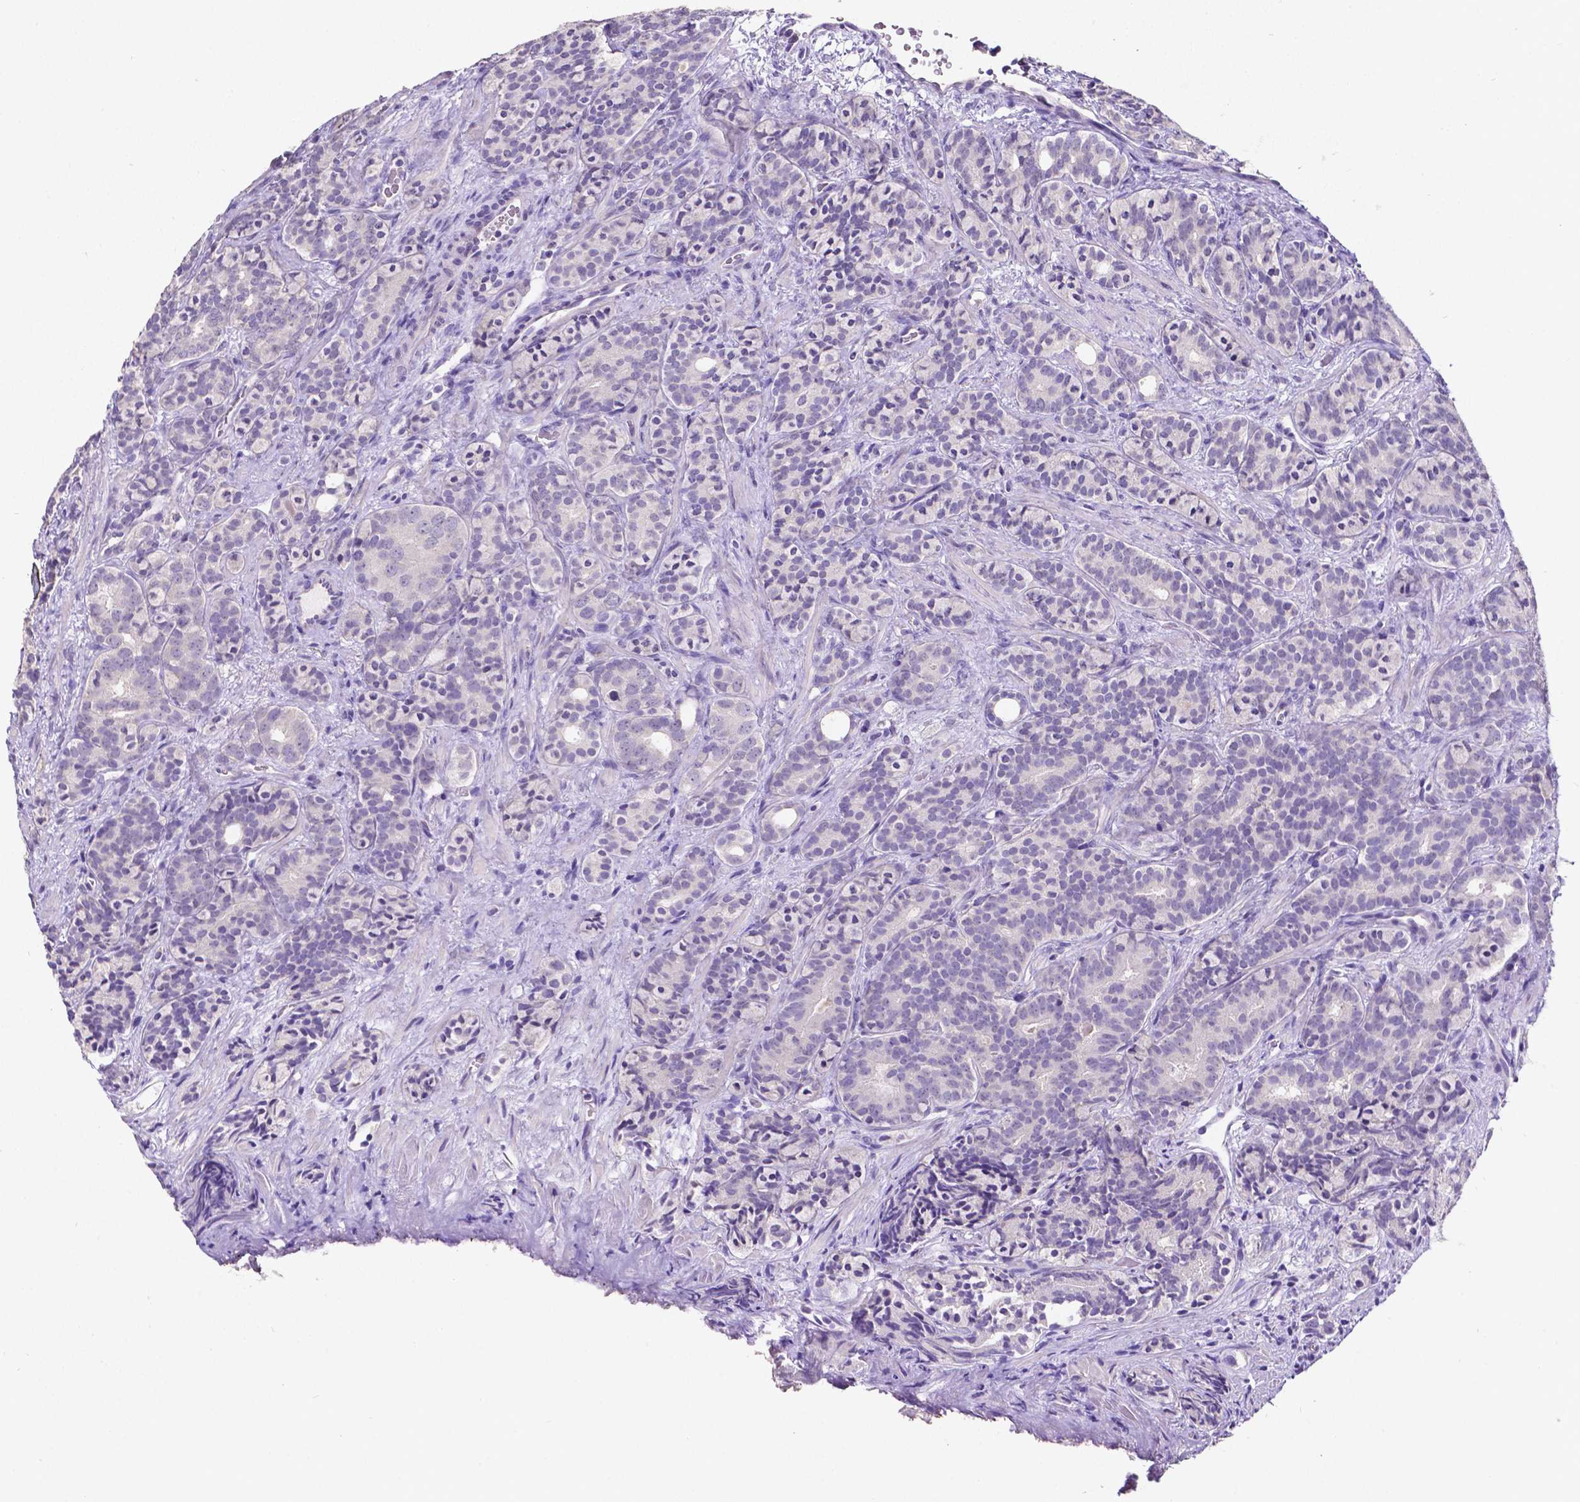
{"staining": {"intensity": "negative", "quantity": "none", "location": "none"}, "tissue": "prostate cancer", "cell_type": "Tumor cells", "image_type": "cancer", "snomed": [{"axis": "morphology", "description": "Adenocarcinoma, High grade"}, {"axis": "topography", "description": "Prostate"}], "caption": "Immunohistochemistry (IHC) of prostate cancer (high-grade adenocarcinoma) reveals no expression in tumor cells.", "gene": "SATB2", "patient": {"sex": "male", "age": 84}}